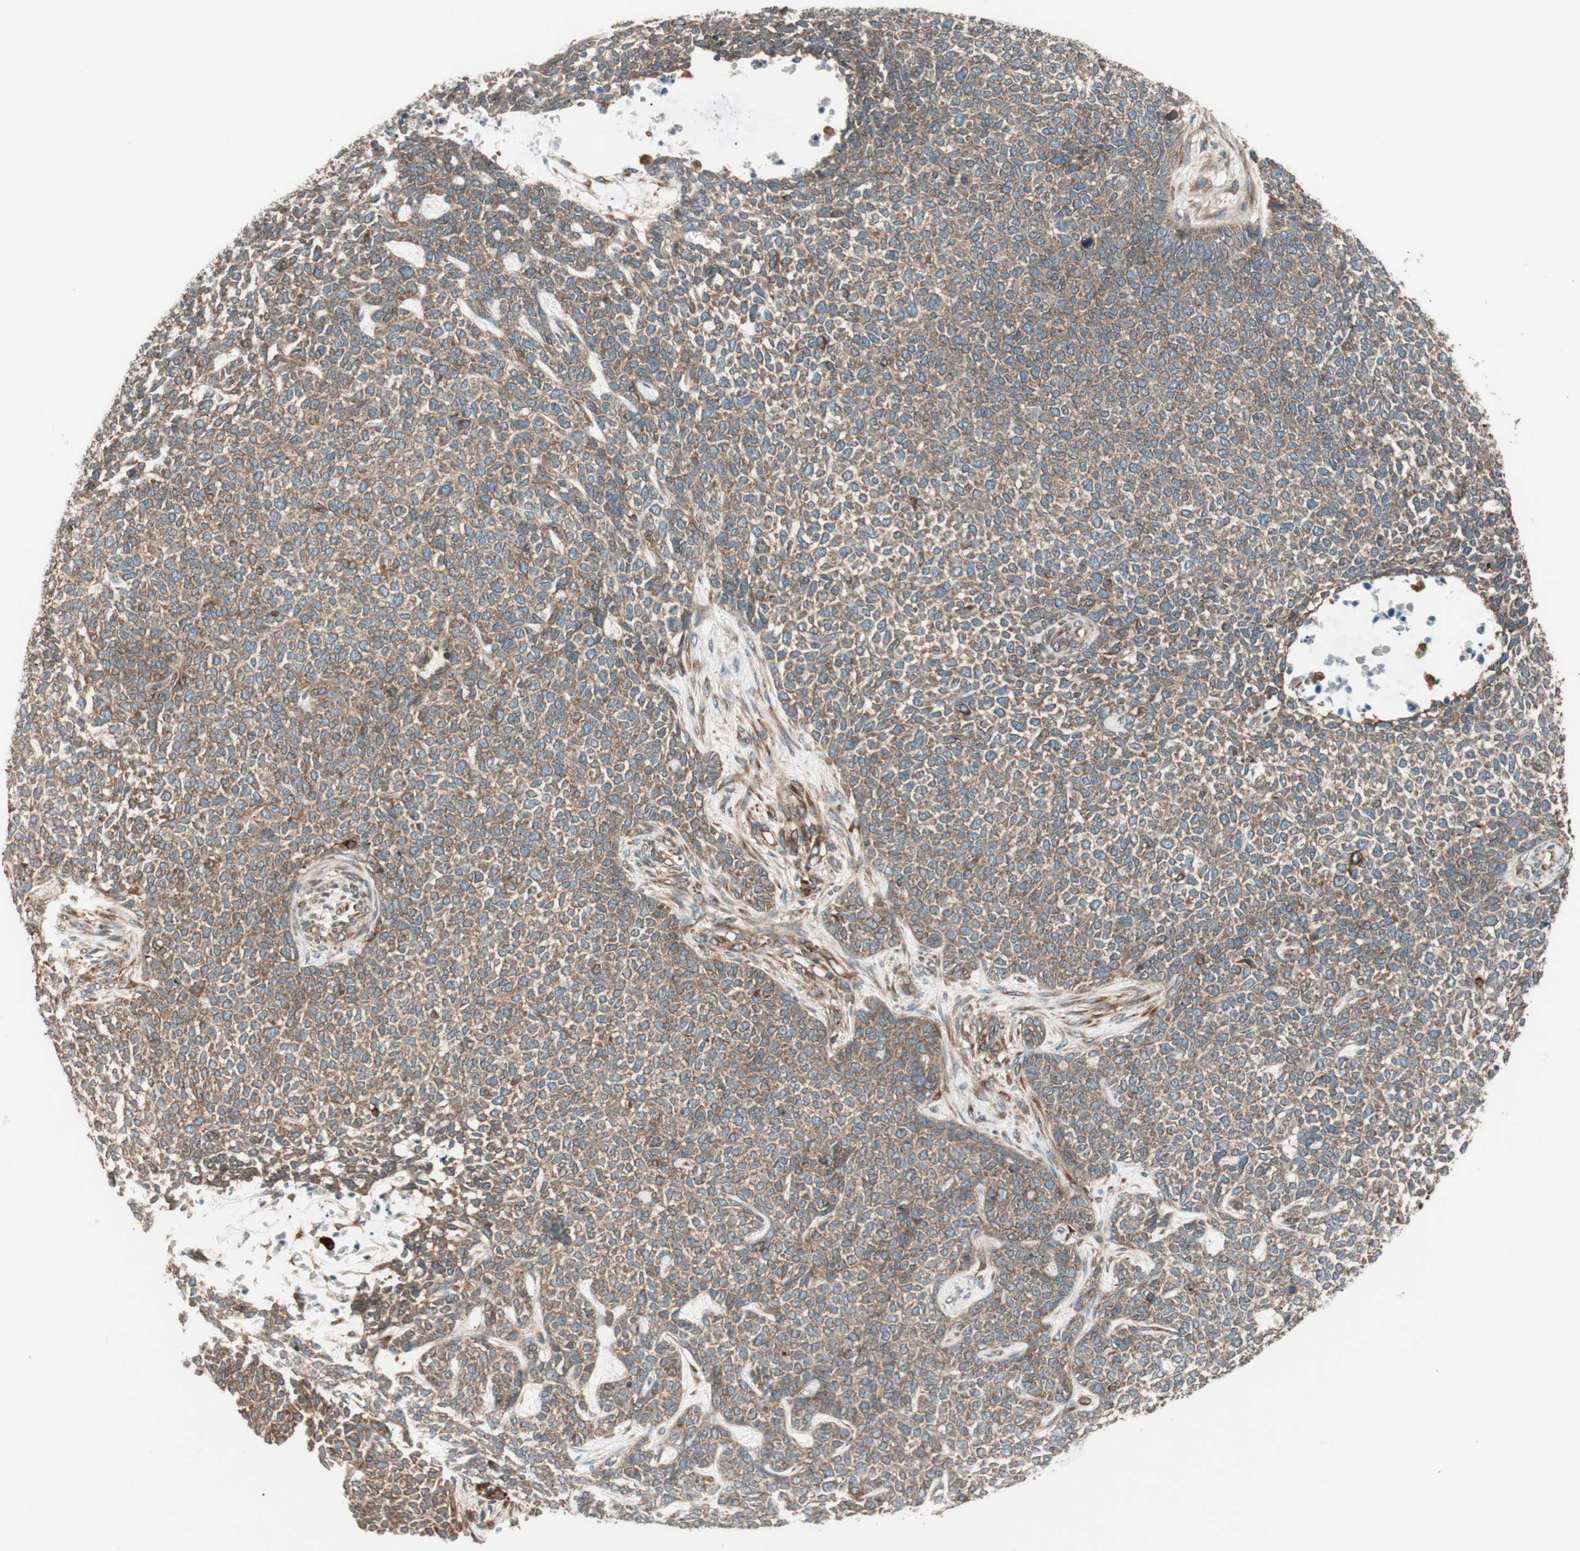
{"staining": {"intensity": "moderate", "quantity": ">75%", "location": "cytoplasmic/membranous"}, "tissue": "skin cancer", "cell_type": "Tumor cells", "image_type": "cancer", "snomed": [{"axis": "morphology", "description": "Basal cell carcinoma"}, {"axis": "topography", "description": "Skin"}], "caption": "Immunohistochemical staining of skin cancer (basal cell carcinoma) displays medium levels of moderate cytoplasmic/membranous protein staining in approximately >75% of tumor cells.", "gene": "RAB5A", "patient": {"sex": "female", "age": 84}}